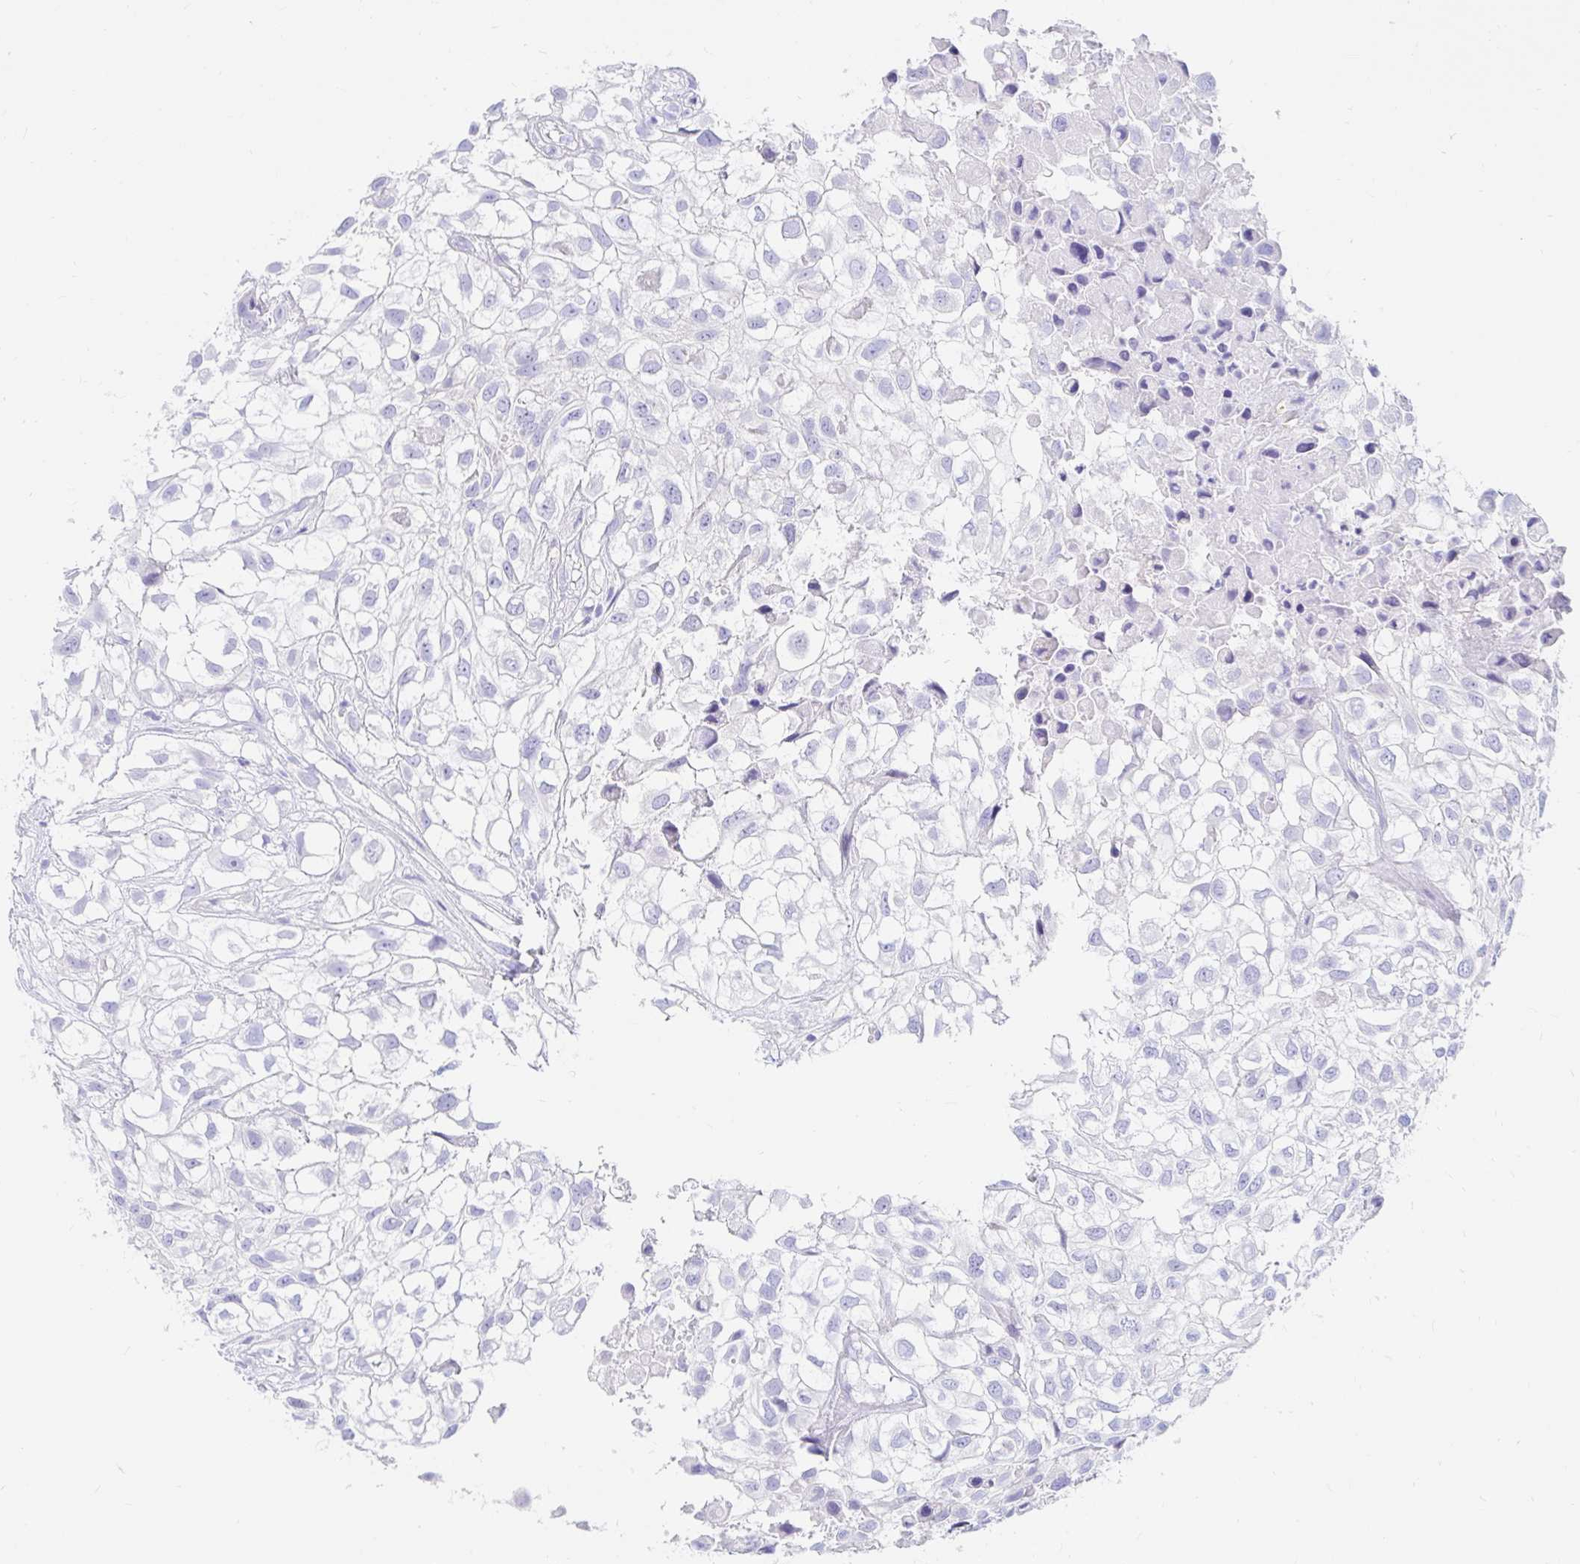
{"staining": {"intensity": "negative", "quantity": "none", "location": "none"}, "tissue": "urothelial cancer", "cell_type": "Tumor cells", "image_type": "cancer", "snomed": [{"axis": "morphology", "description": "Urothelial carcinoma, High grade"}, {"axis": "topography", "description": "Urinary bladder"}], "caption": "Urothelial cancer was stained to show a protein in brown. There is no significant expression in tumor cells.", "gene": "PPP1R1B", "patient": {"sex": "male", "age": 56}}